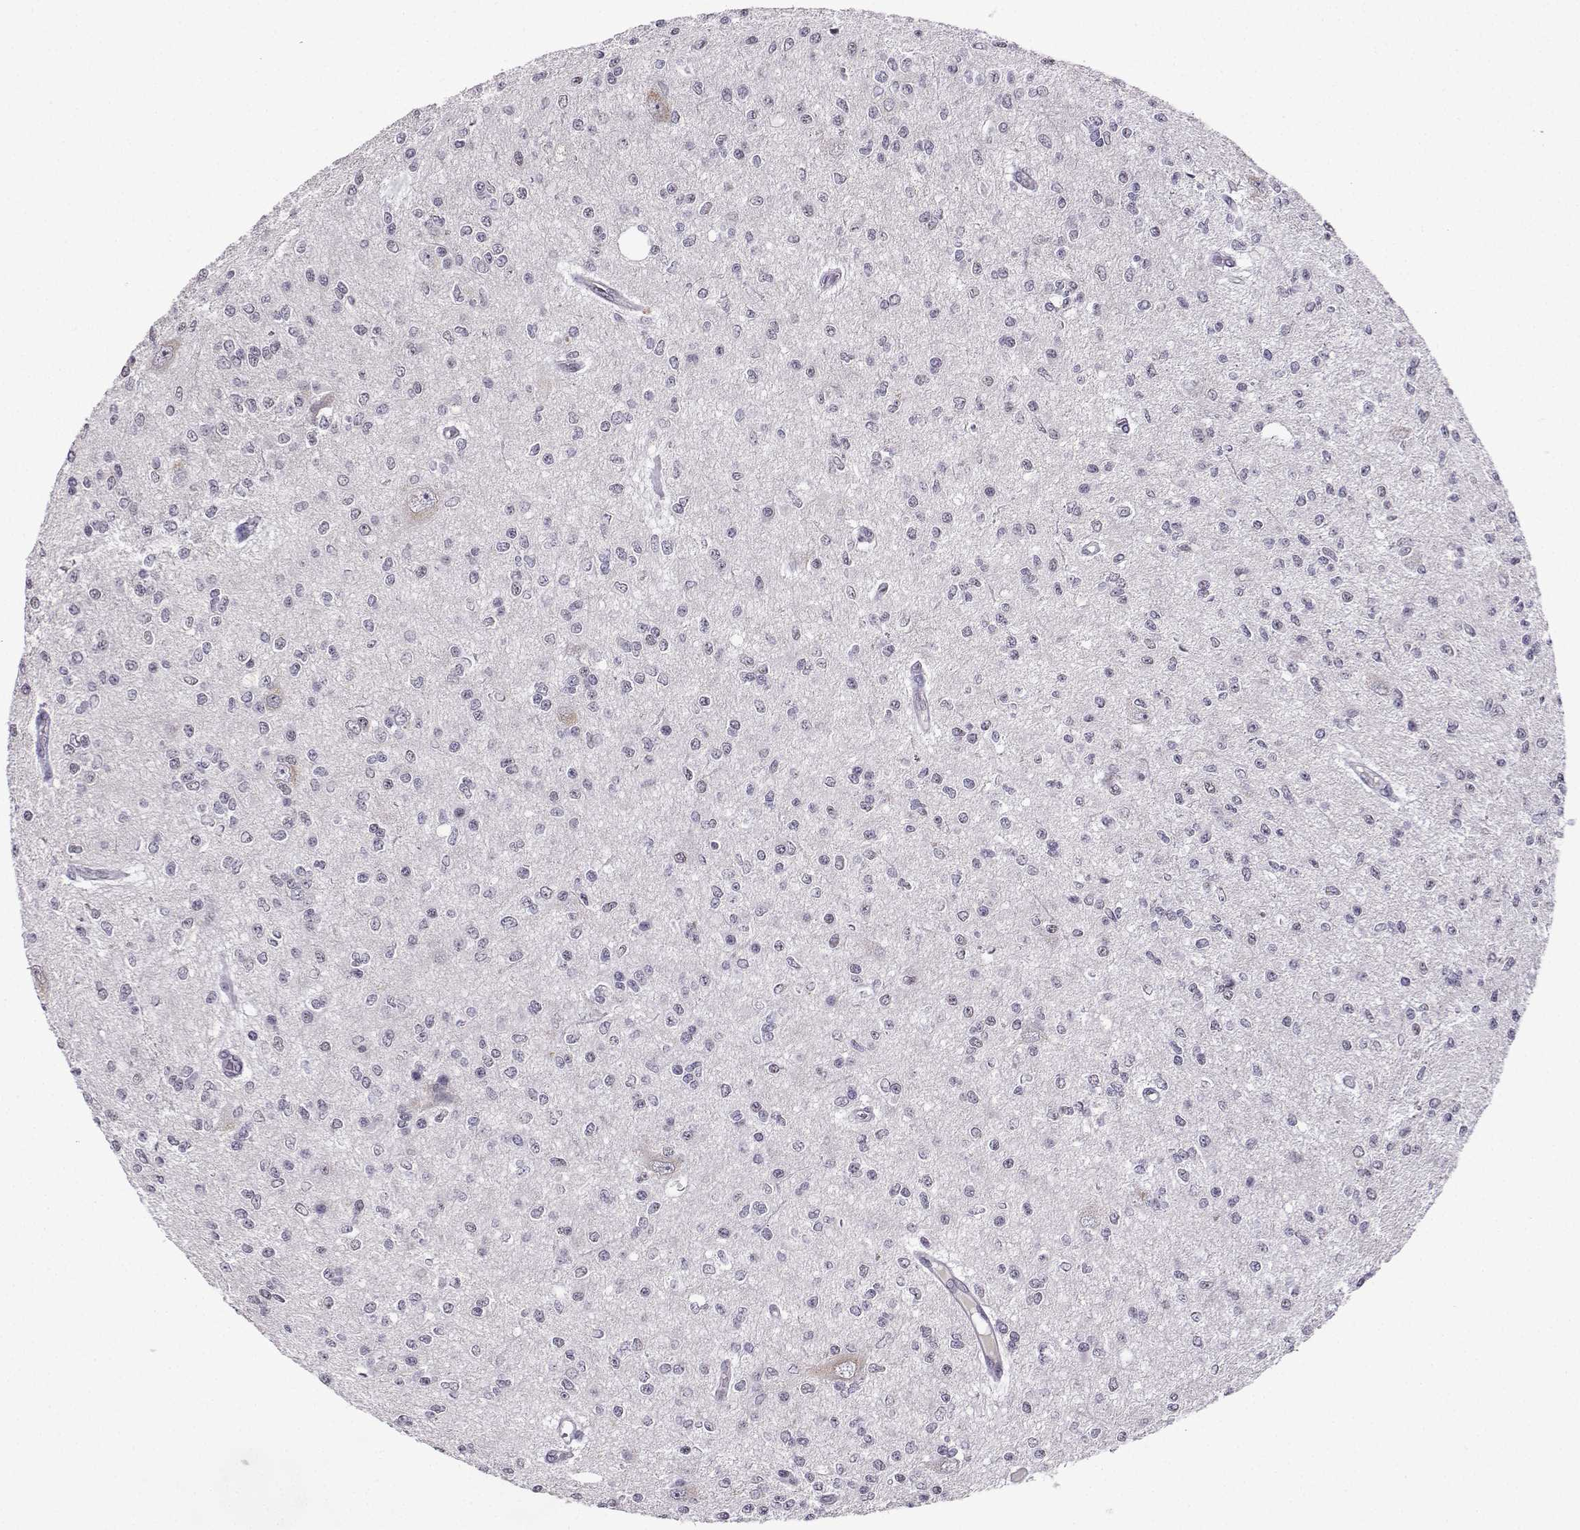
{"staining": {"intensity": "negative", "quantity": "none", "location": "none"}, "tissue": "glioma", "cell_type": "Tumor cells", "image_type": "cancer", "snomed": [{"axis": "morphology", "description": "Glioma, malignant, Low grade"}, {"axis": "topography", "description": "Brain"}], "caption": "Tumor cells show no significant protein positivity in glioma.", "gene": "LRFN2", "patient": {"sex": "male", "age": 67}}